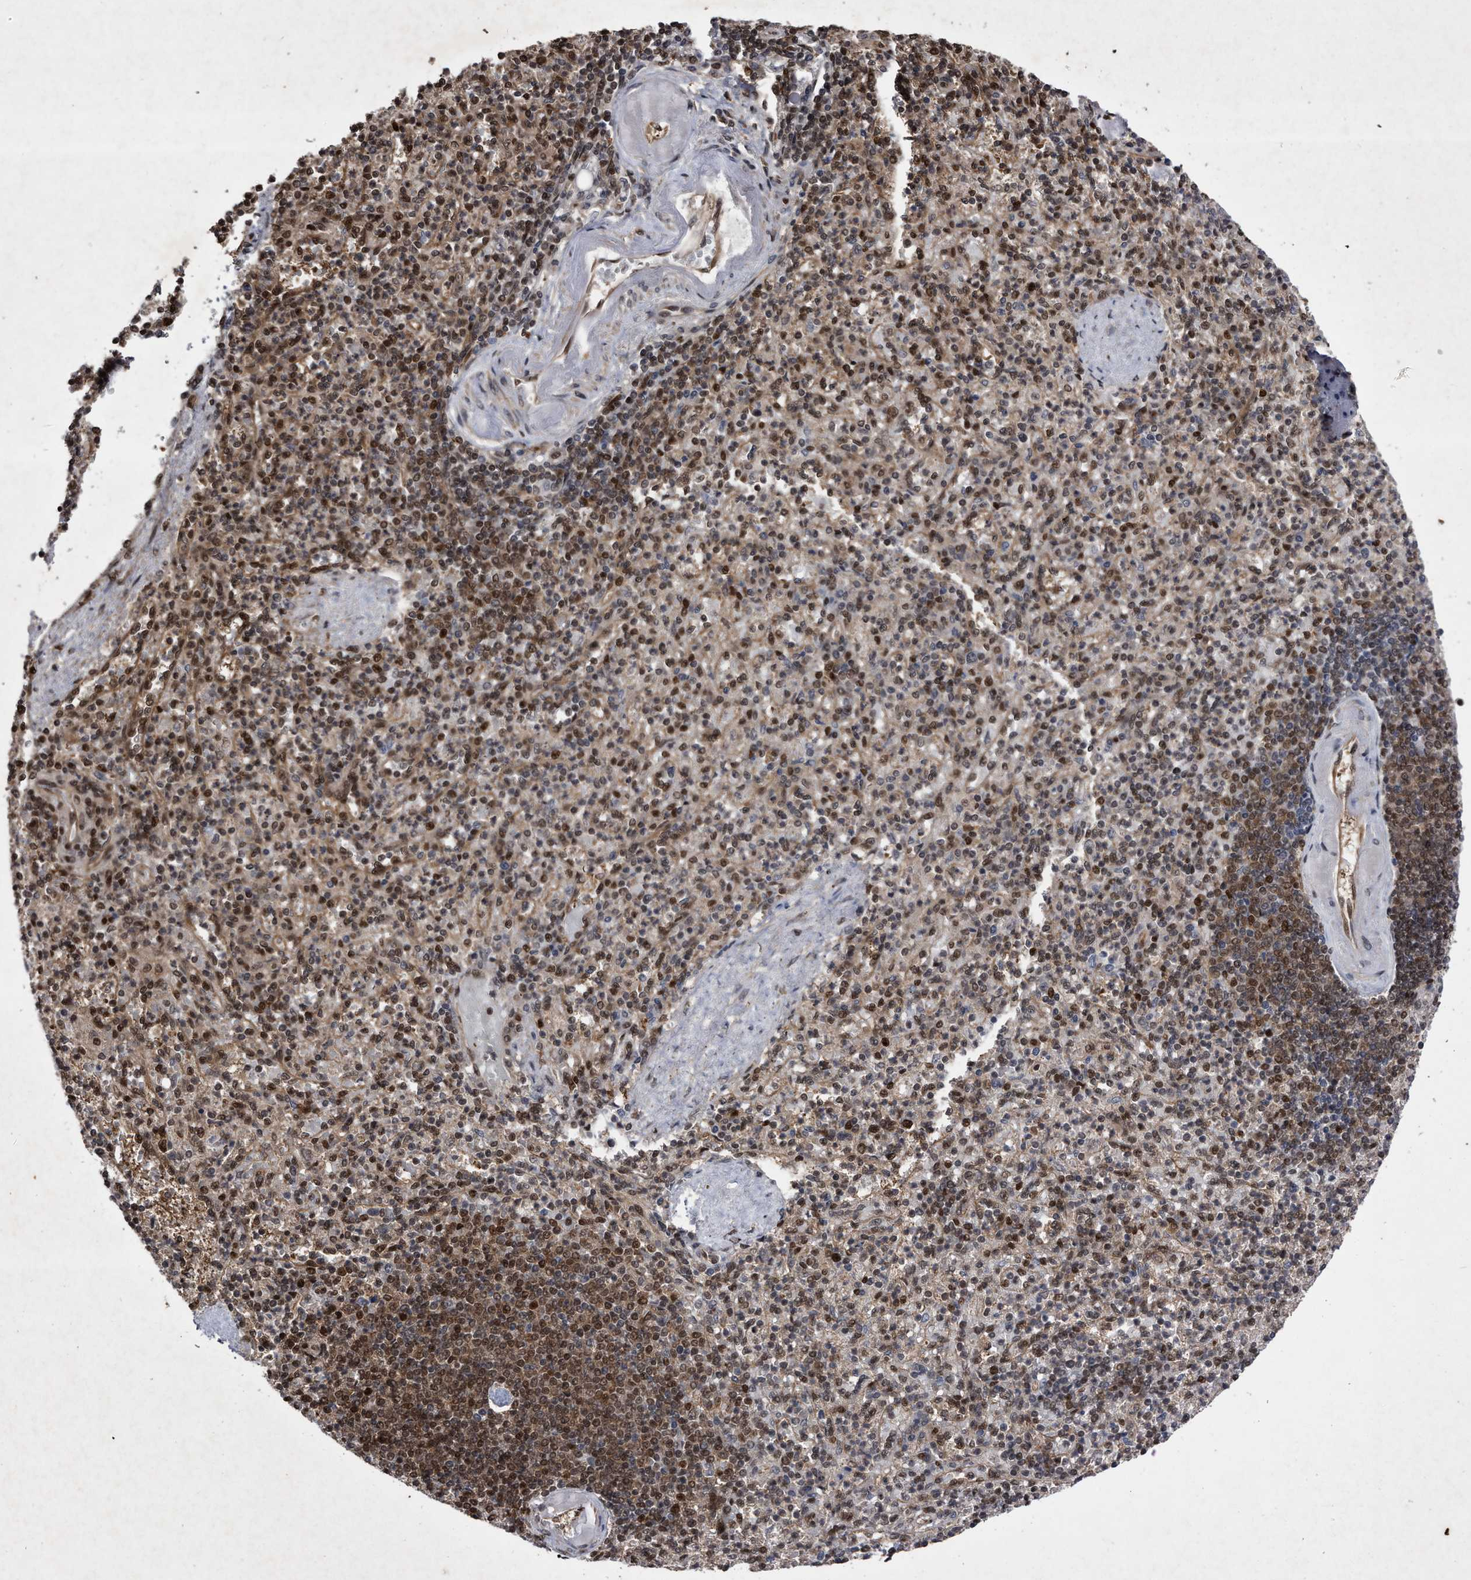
{"staining": {"intensity": "moderate", "quantity": "25%-75%", "location": "nuclear"}, "tissue": "spleen", "cell_type": "Cells in red pulp", "image_type": "normal", "snomed": [{"axis": "morphology", "description": "Normal tissue, NOS"}, {"axis": "topography", "description": "Spleen"}], "caption": "Immunohistochemistry (IHC) (DAB (3,3'-diaminobenzidine)) staining of unremarkable spleen displays moderate nuclear protein positivity in about 25%-75% of cells in red pulp.", "gene": "RAD23B", "patient": {"sex": "female", "age": 74}}